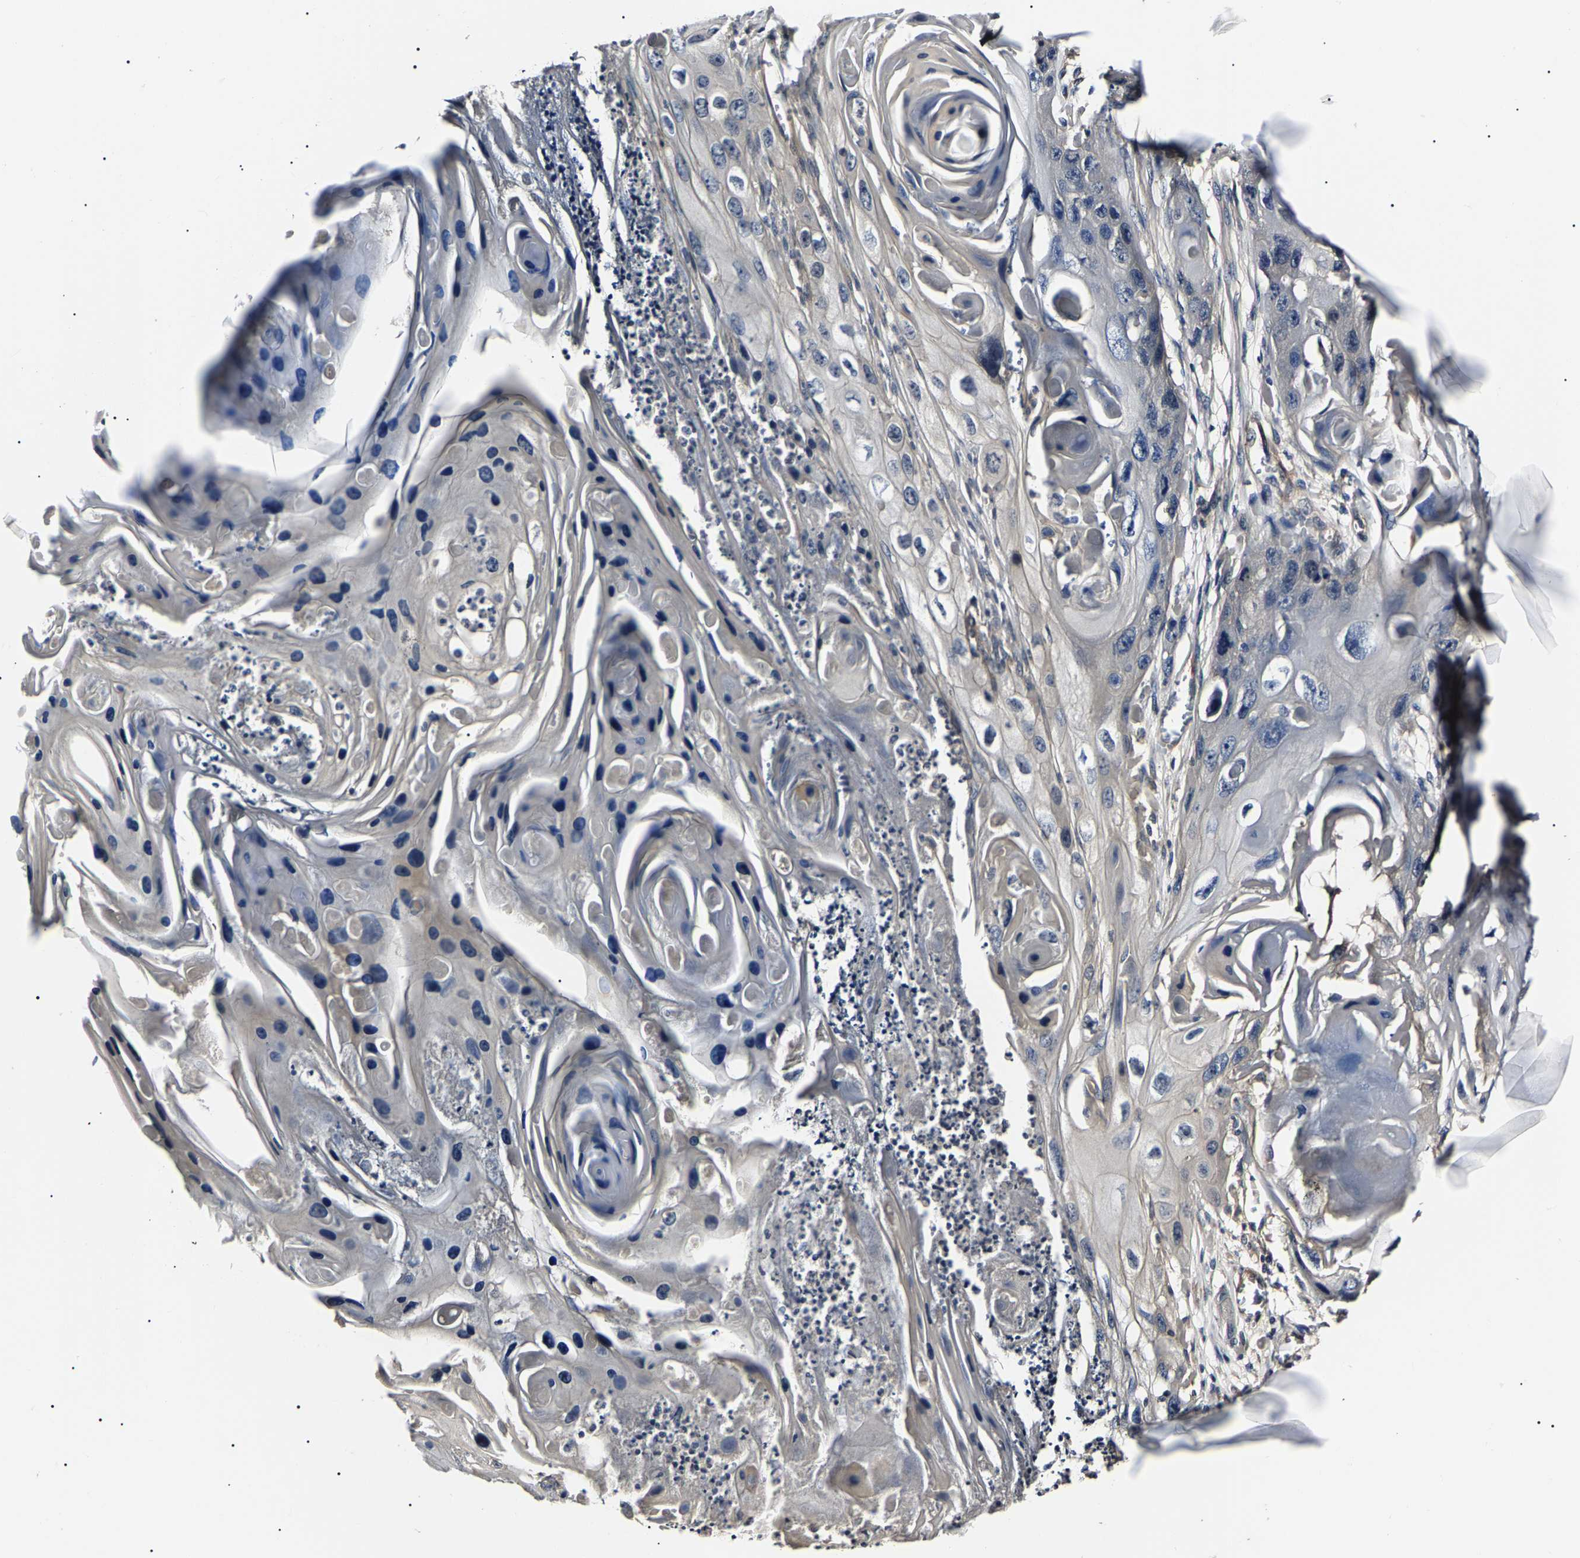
{"staining": {"intensity": "negative", "quantity": "none", "location": "none"}, "tissue": "skin cancer", "cell_type": "Tumor cells", "image_type": "cancer", "snomed": [{"axis": "morphology", "description": "Squamous cell carcinoma, NOS"}, {"axis": "topography", "description": "Skin"}], "caption": "An immunohistochemistry (IHC) micrograph of skin cancer (squamous cell carcinoma) is shown. There is no staining in tumor cells of skin cancer (squamous cell carcinoma).", "gene": "KLHL42", "patient": {"sex": "male", "age": 55}}